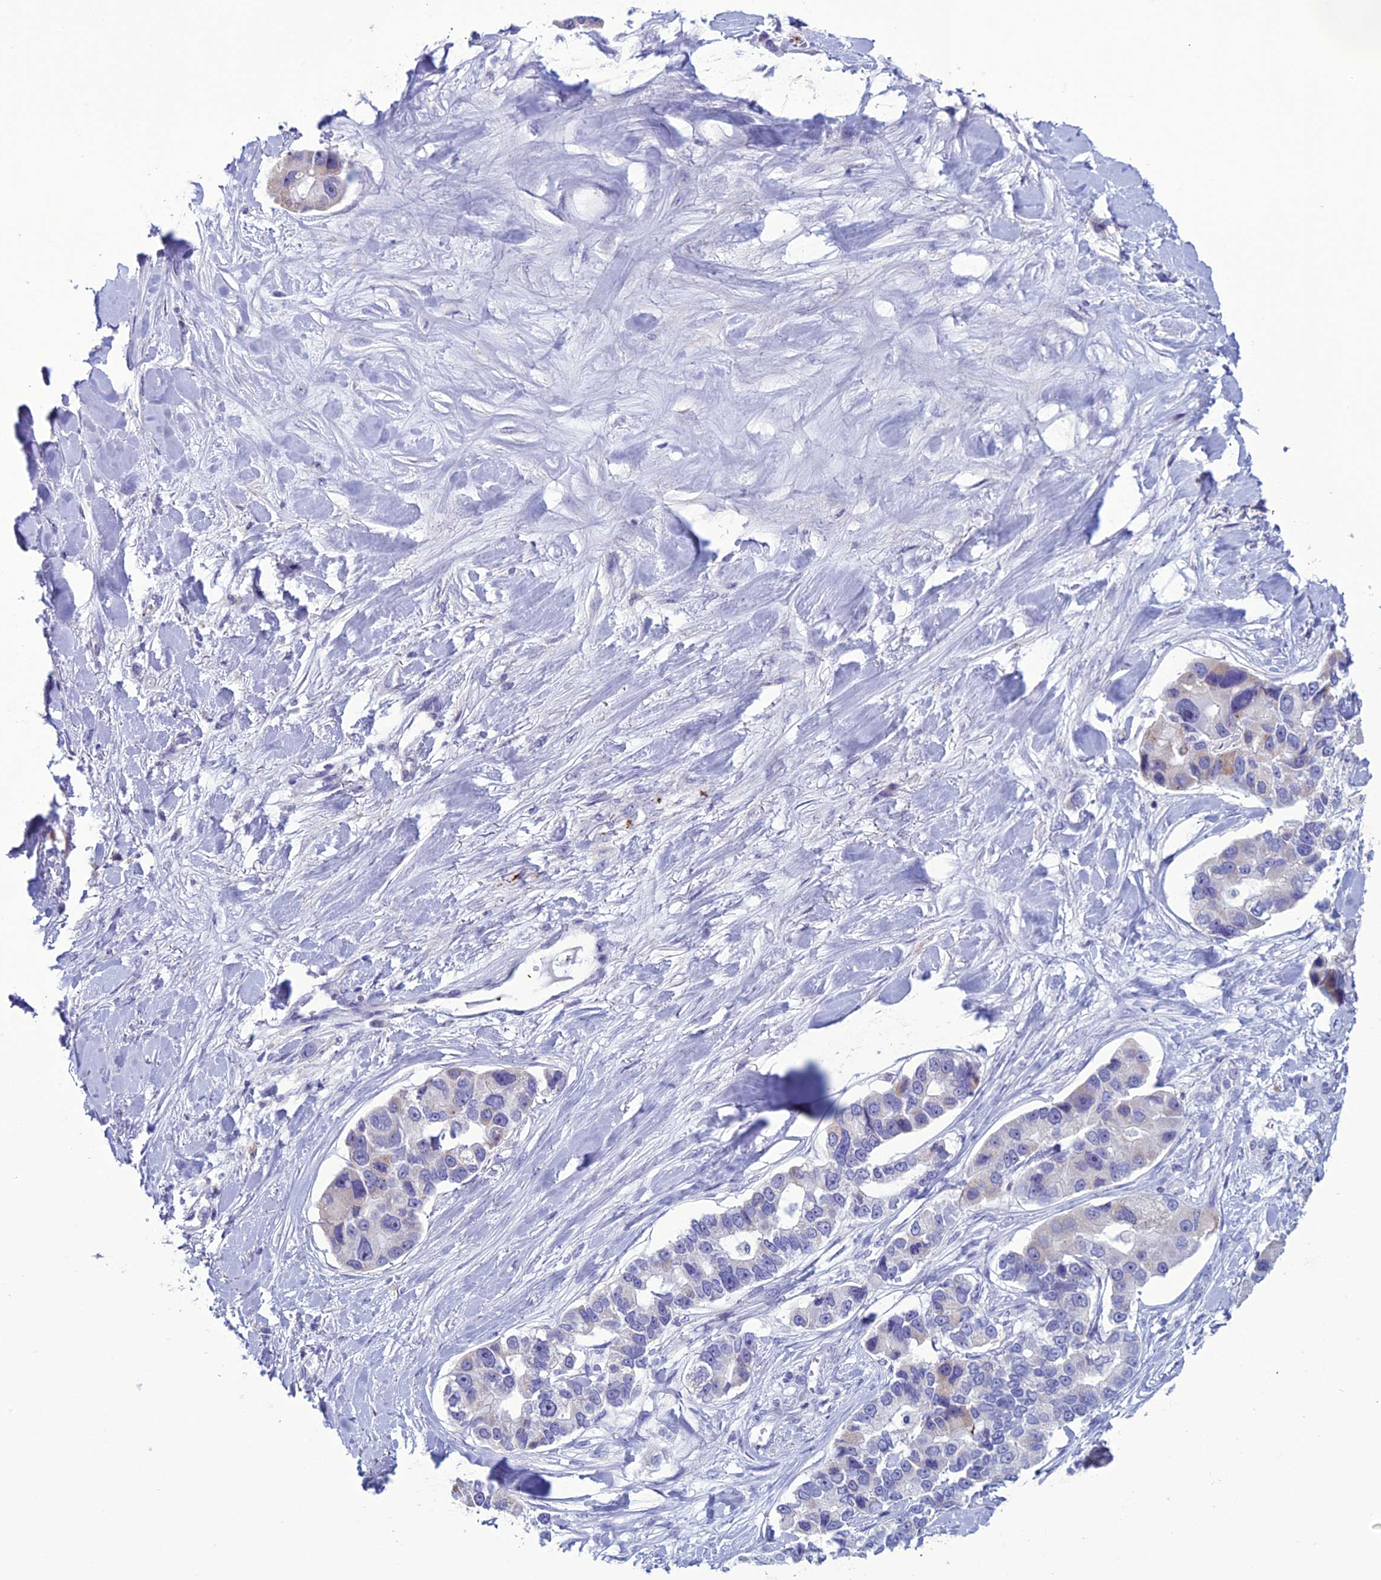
{"staining": {"intensity": "weak", "quantity": "<25%", "location": "cytoplasmic/membranous"}, "tissue": "lung cancer", "cell_type": "Tumor cells", "image_type": "cancer", "snomed": [{"axis": "morphology", "description": "Adenocarcinoma, NOS"}, {"axis": "topography", "description": "Lung"}], "caption": "IHC micrograph of lung cancer (adenocarcinoma) stained for a protein (brown), which displays no staining in tumor cells.", "gene": "C21orf140", "patient": {"sex": "female", "age": 54}}